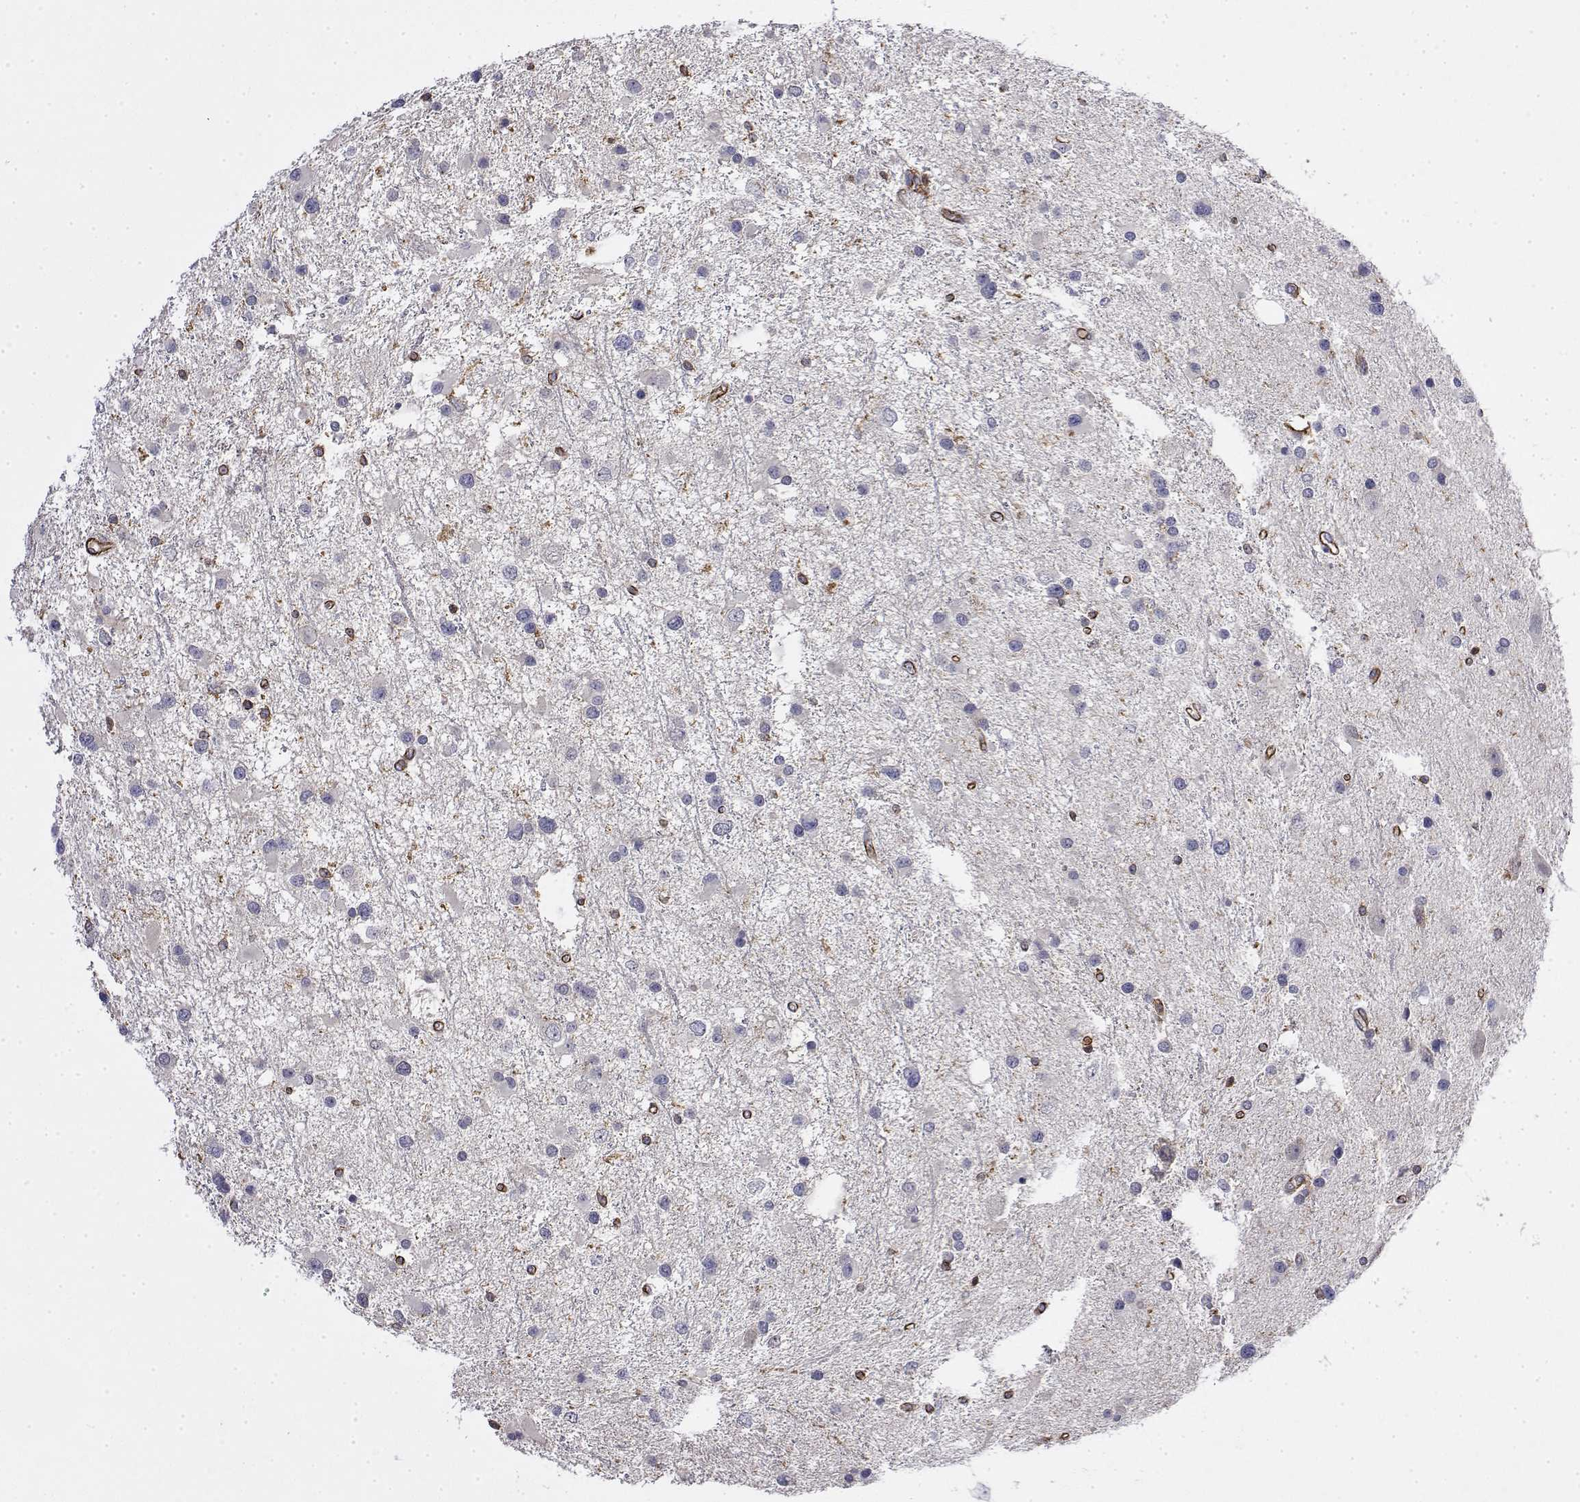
{"staining": {"intensity": "negative", "quantity": "none", "location": "none"}, "tissue": "glioma", "cell_type": "Tumor cells", "image_type": "cancer", "snomed": [{"axis": "morphology", "description": "Glioma, malignant, Low grade"}, {"axis": "topography", "description": "Brain"}], "caption": "The histopathology image displays no significant expression in tumor cells of glioma.", "gene": "SOWAHD", "patient": {"sex": "female", "age": 32}}